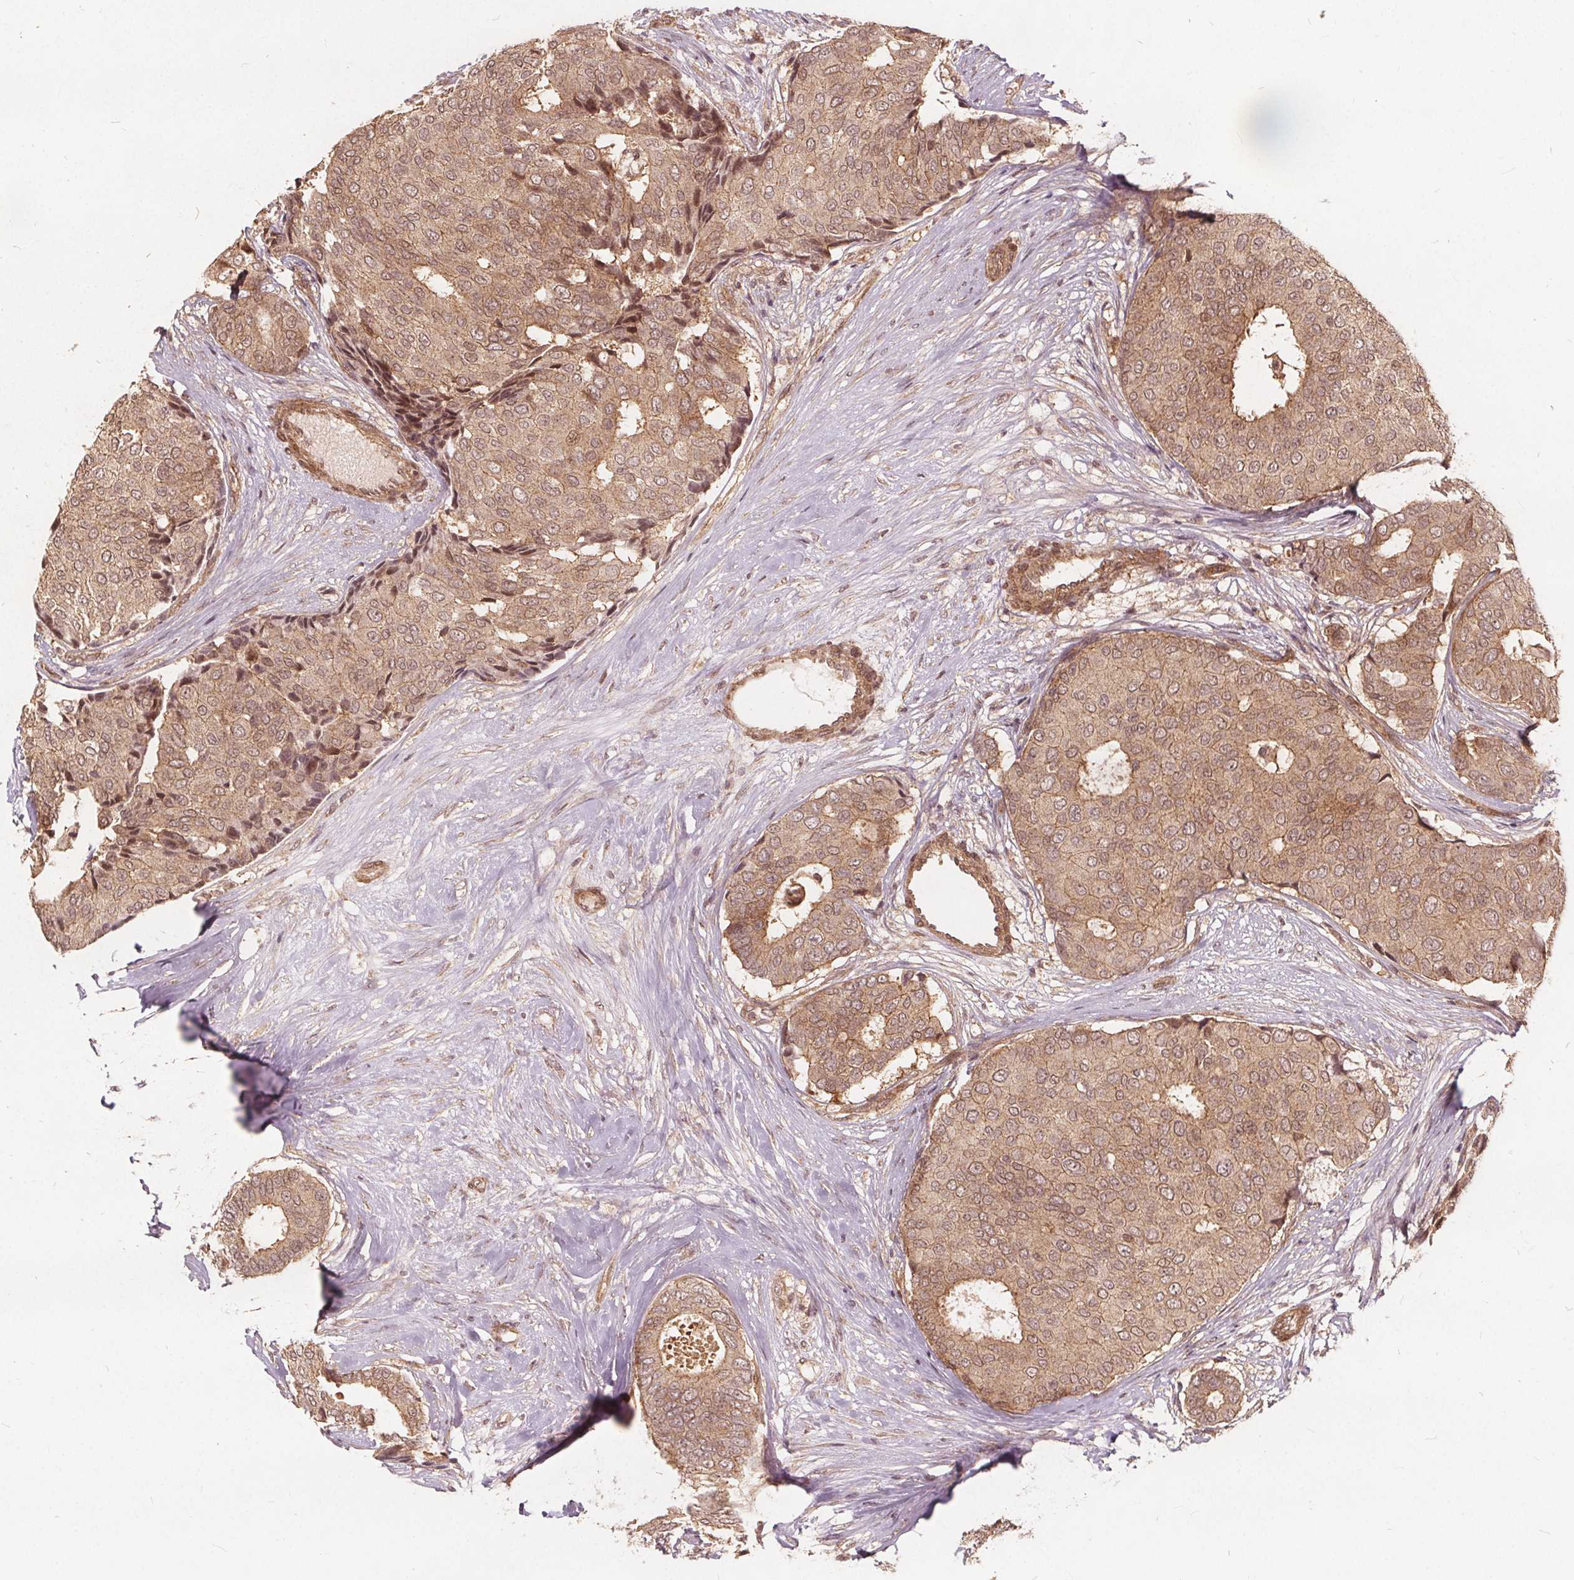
{"staining": {"intensity": "weak", "quantity": ">75%", "location": "cytoplasmic/membranous"}, "tissue": "breast cancer", "cell_type": "Tumor cells", "image_type": "cancer", "snomed": [{"axis": "morphology", "description": "Duct carcinoma"}, {"axis": "topography", "description": "Breast"}], "caption": "A histopathology image showing weak cytoplasmic/membranous positivity in approximately >75% of tumor cells in breast invasive ductal carcinoma, as visualized by brown immunohistochemical staining.", "gene": "PPP1CB", "patient": {"sex": "female", "age": 75}}